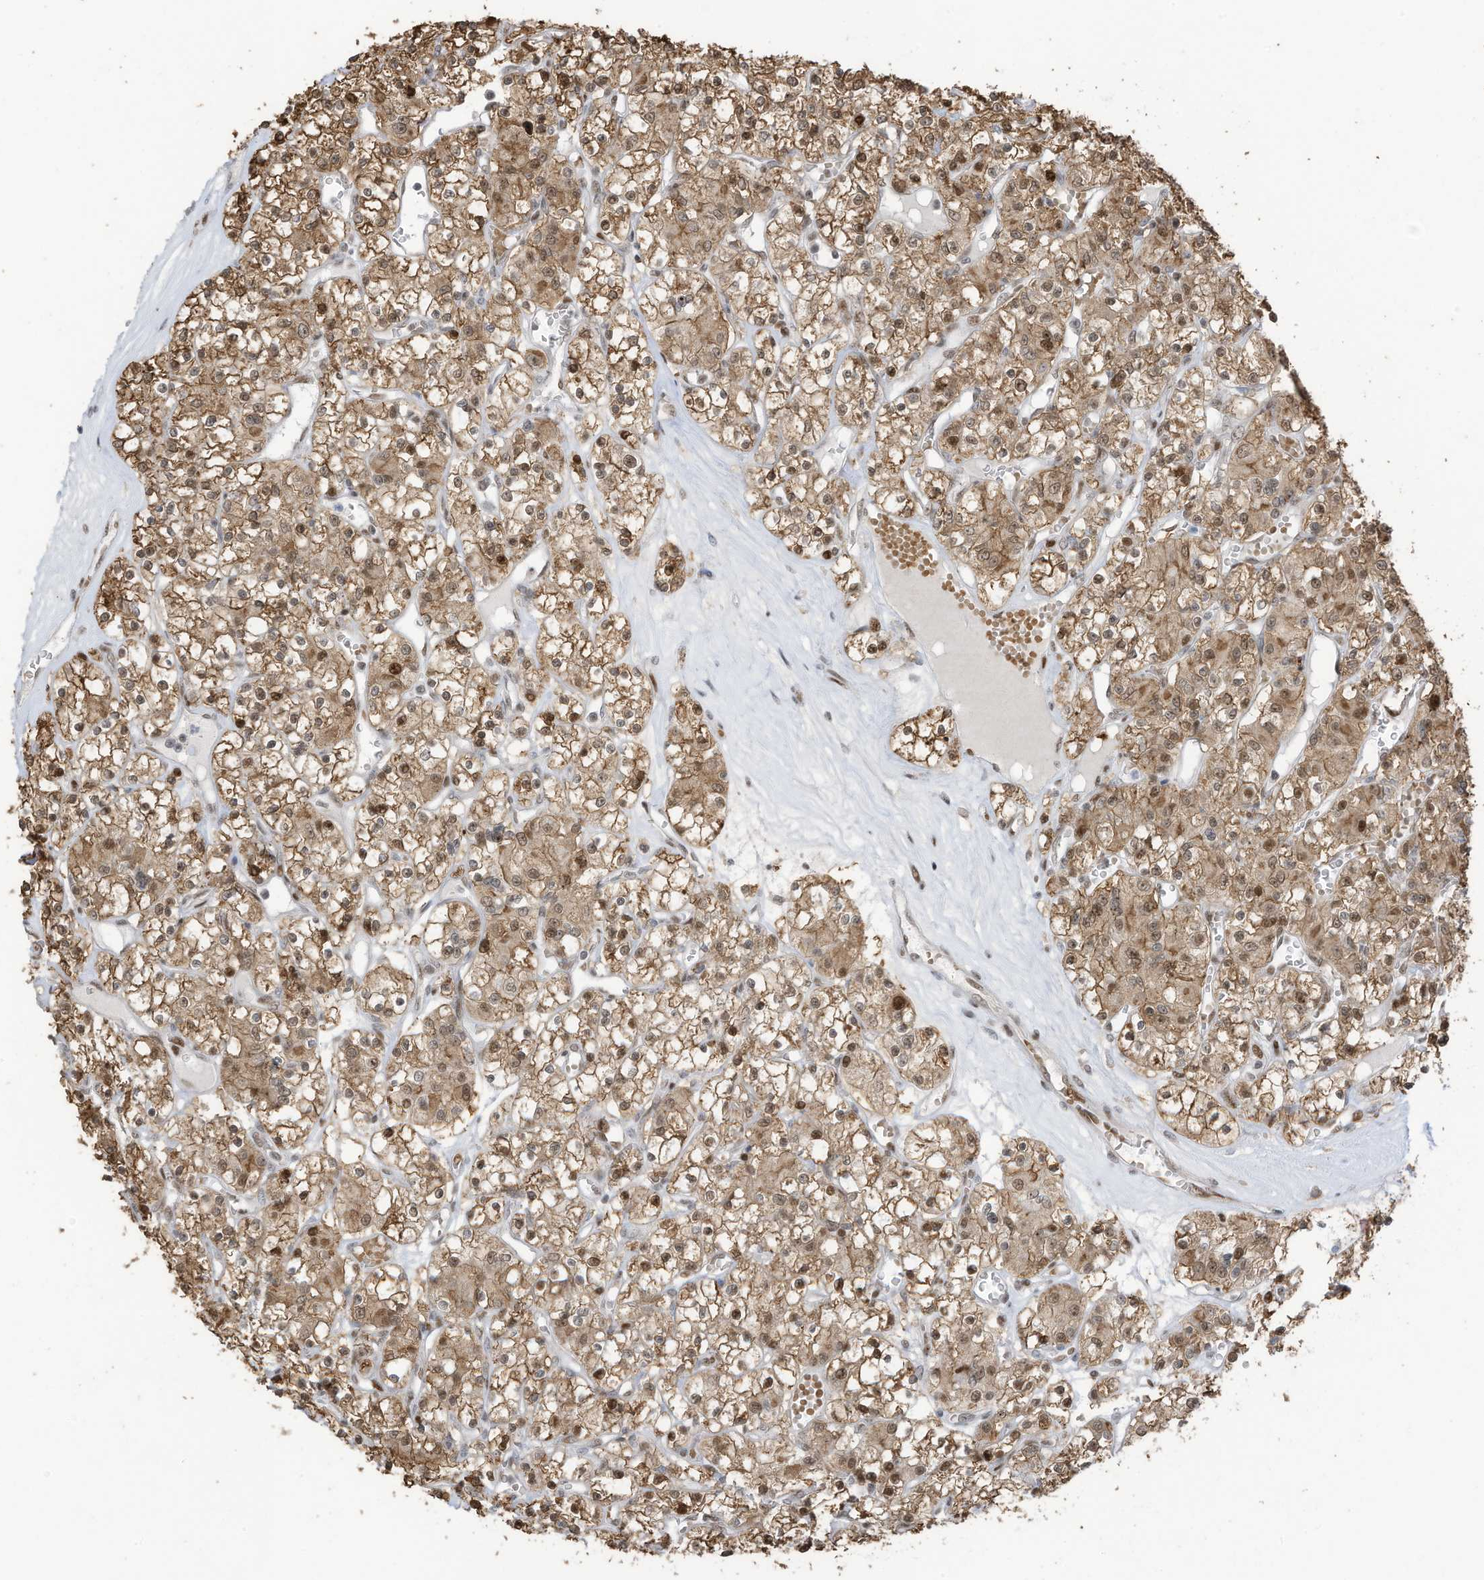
{"staining": {"intensity": "moderate", "quantity": ">75%", "location": "cytoplasmic/membranous,nuclear"}, "tissue": "renal cancer", "cell_type": "Tumor cells", "image_type": "cancer", "snomed": [{"axis": "morphology", "description": "Adenocarcinoma, NOS"}, {"axis": "topography", "description": "Kidney"}], "caption": "Renal adenocarcinoma tissue demonstrates moderate cytoplasmic/membranous and nuclear positivity in about >75% of tumor cells, visualized by immunohistochemistry.", "gene": "ZCWPW2", "patient": {"sex": "female", "age": 59}}